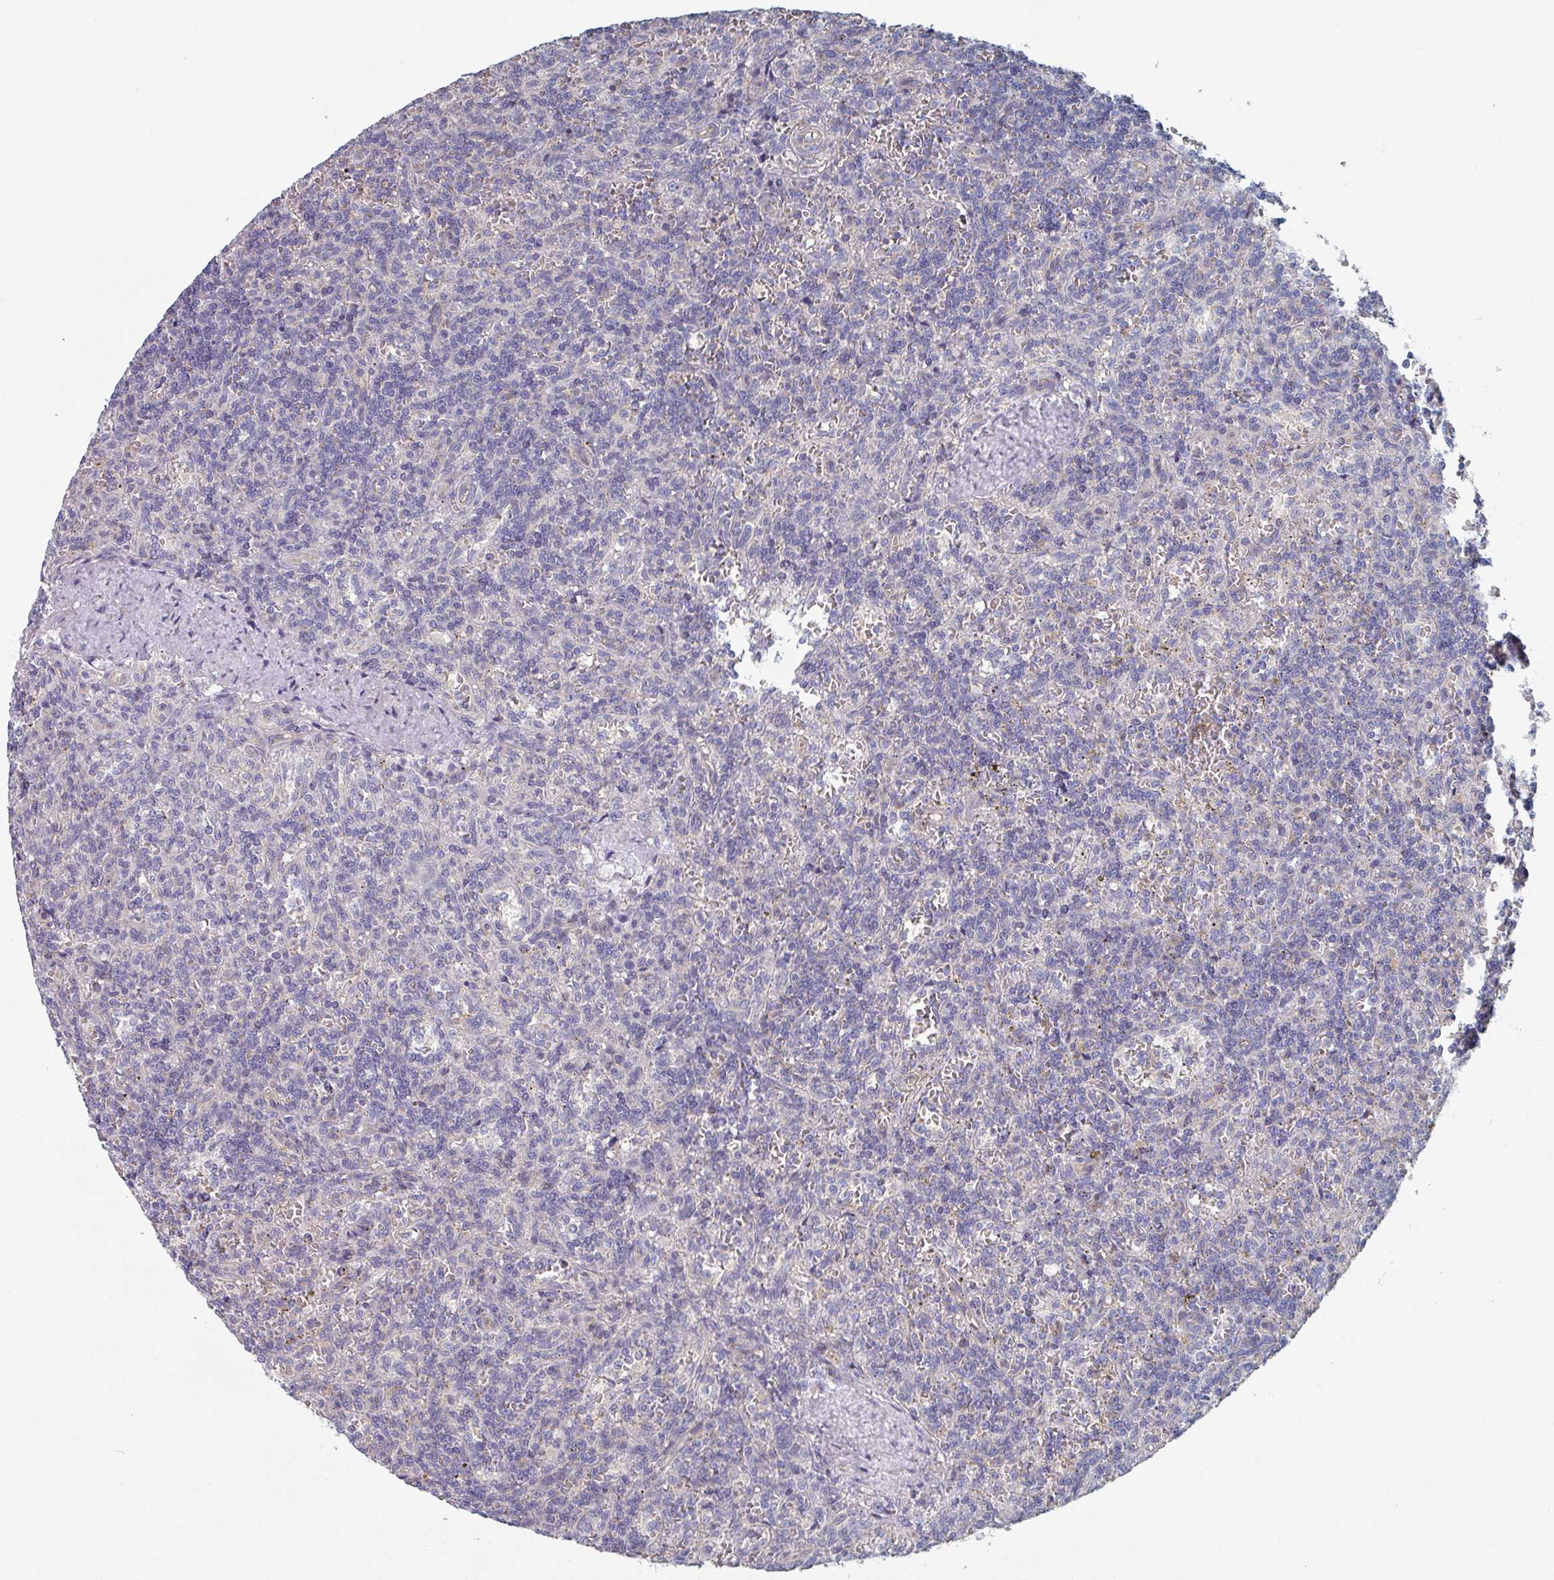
{"staining": {"intensity": "negative", "quantity": "none", "location": "none"}, "tissue": "lymphoma", "cell_type": "Tumor cells", "image_type": "cancer", "snomed": [{"axis": "morphology", "description": "Malignant lymphoma, non-Hodgkin's type, Low grade"}, {"axis": "topography", "description": "Spleen"}], "caption": "Histopathology image shows no protein expression in tumor cells of lymphoma tissue.", "gene": "EFL1", "patient": {"sex": "male", "age": 73}}